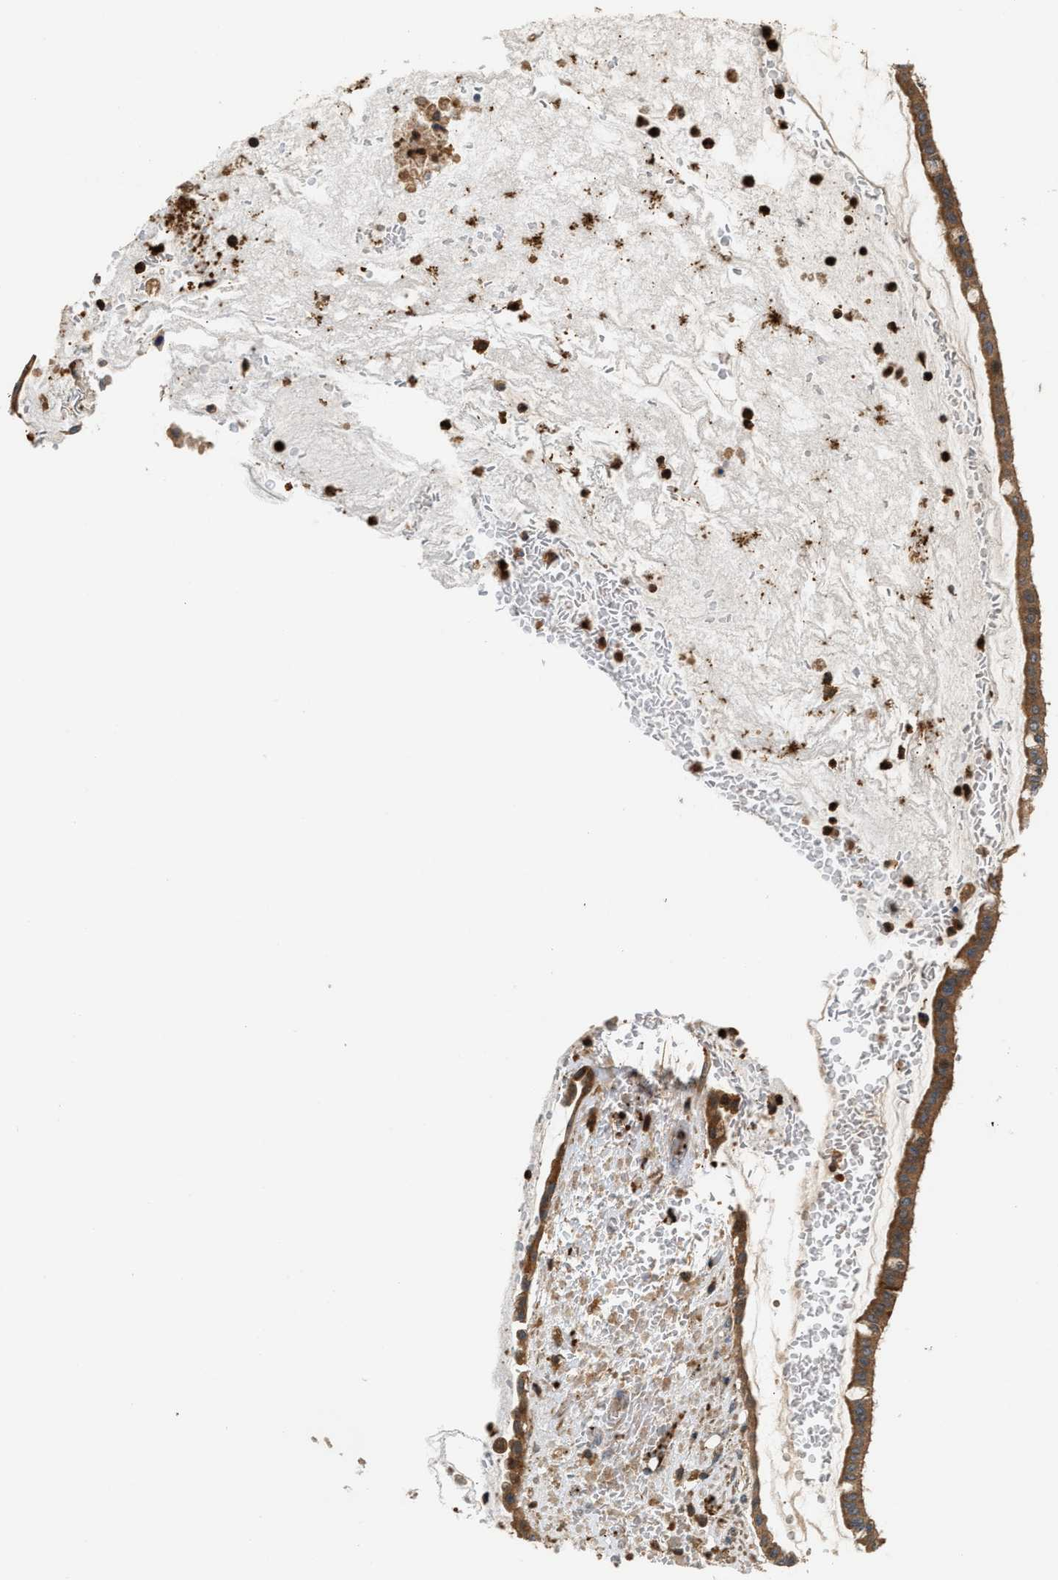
{"staining": {"intensity": "moderate", "quantity": ">75%", "location": "cytoplasmic/membranous"}, "tissue": "ovarian cancer", "cell_type": "Tumor cells", "image_type": "cancer", "snomed": [{"axis": "morphology", "description": "Cystadenocarcinoma, mucinous, NOS"}, {"axis": "topography", "description": "Ovary"}], "caption": "Approximately >75% of tumor cells in ovarian mucinous cystadenocarcinoma exhibit moderate cytoplasmic/membranous protein staining as visualized by brown immunohistochemical staining.", "gene": "SNX5", "patient": {"sex": "female", "age": 73}}